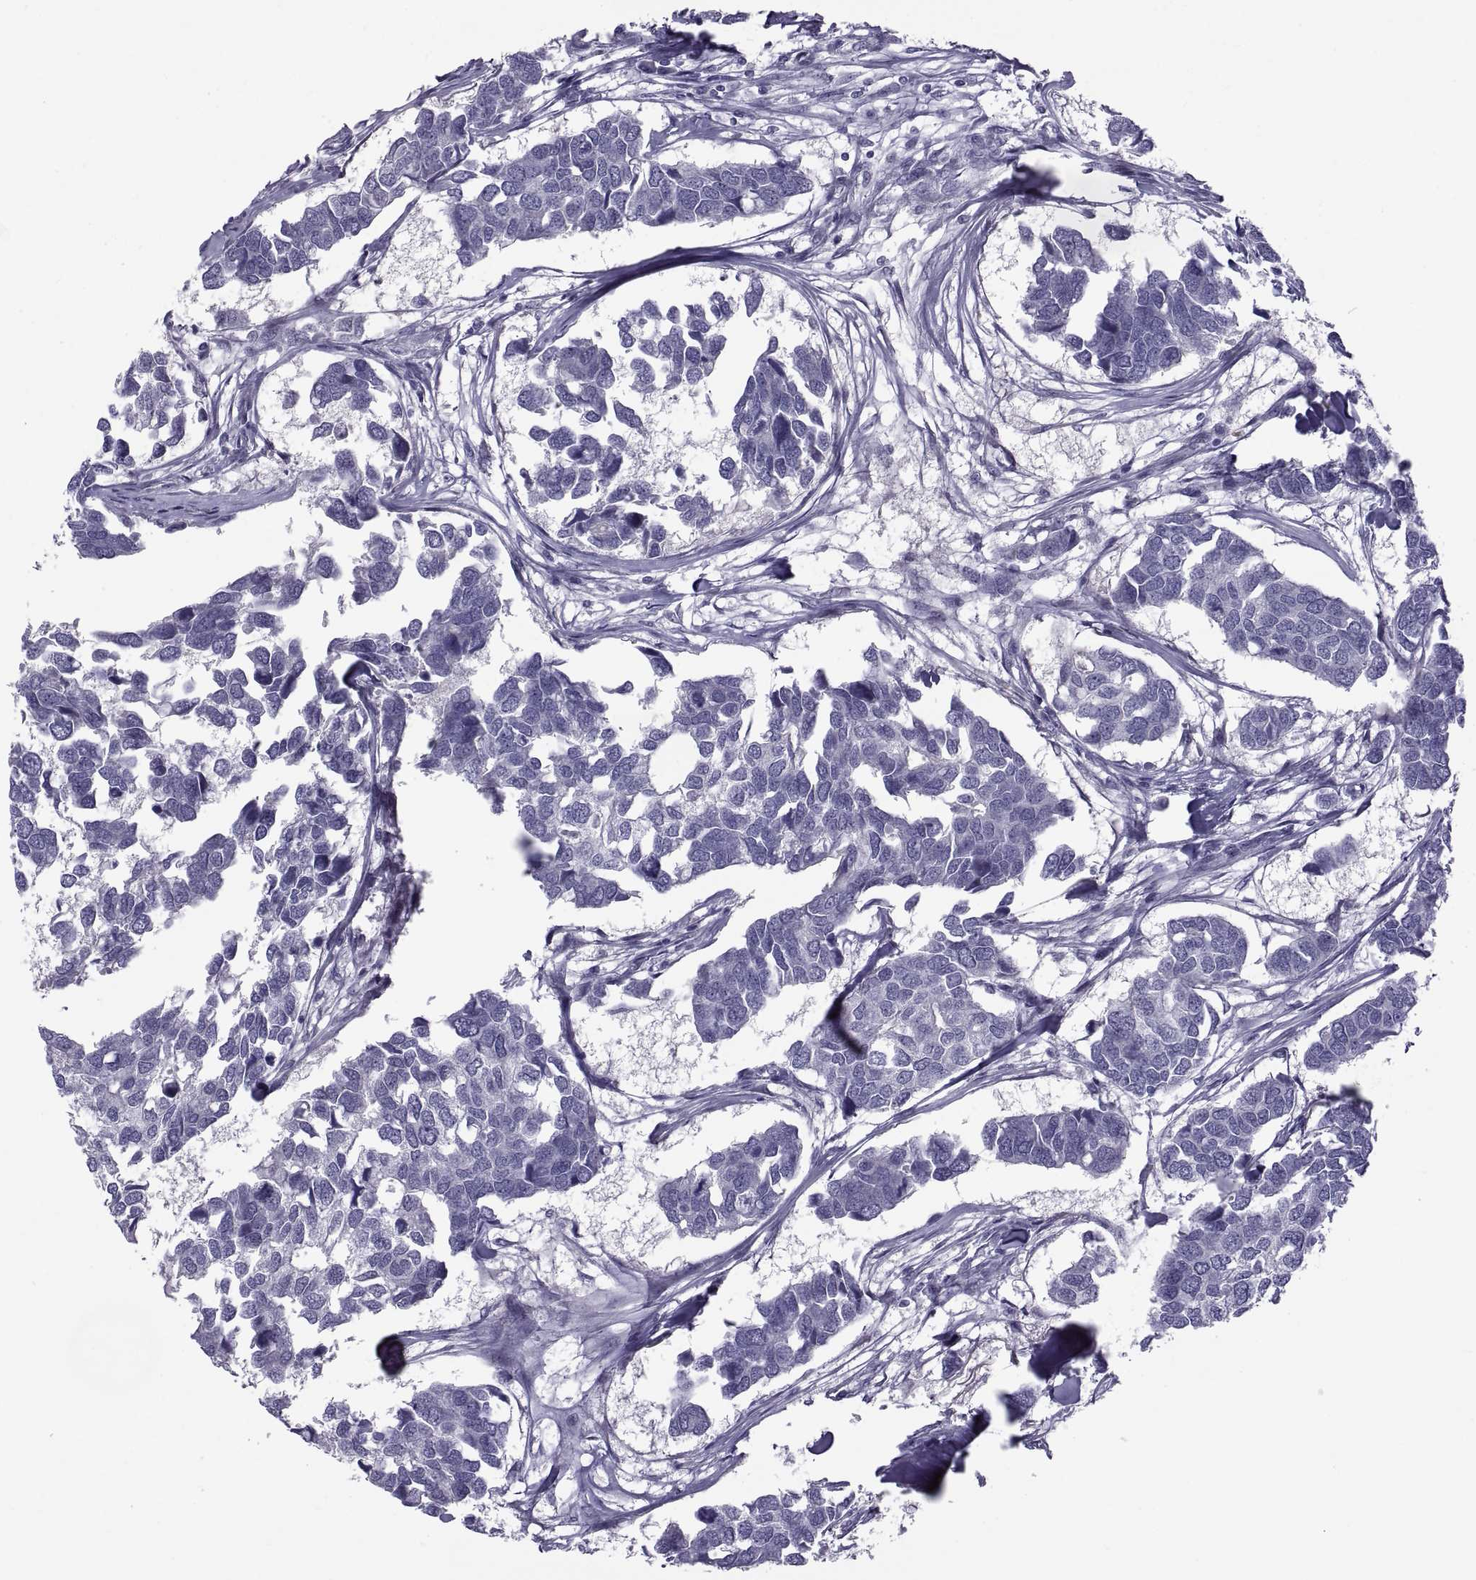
{"staining": {"intensity": "negative", "quantity": "none", "location": "none"}, "tissue": "breast cancer", "cell_type": "Tumor cells", "image_type": "cancer", "snomed": [{"axis": "morphology", "description": "Duct carcinoma"}, {"axis": "topography", "description": "Breast"}], "caption": "The IHC histopathology image has no significant staining in tumor cells of invasive ductal carcinoma (breast) tissue.", "gene": "TMEM158", "patient": {"sex": "female", "age": 83}}